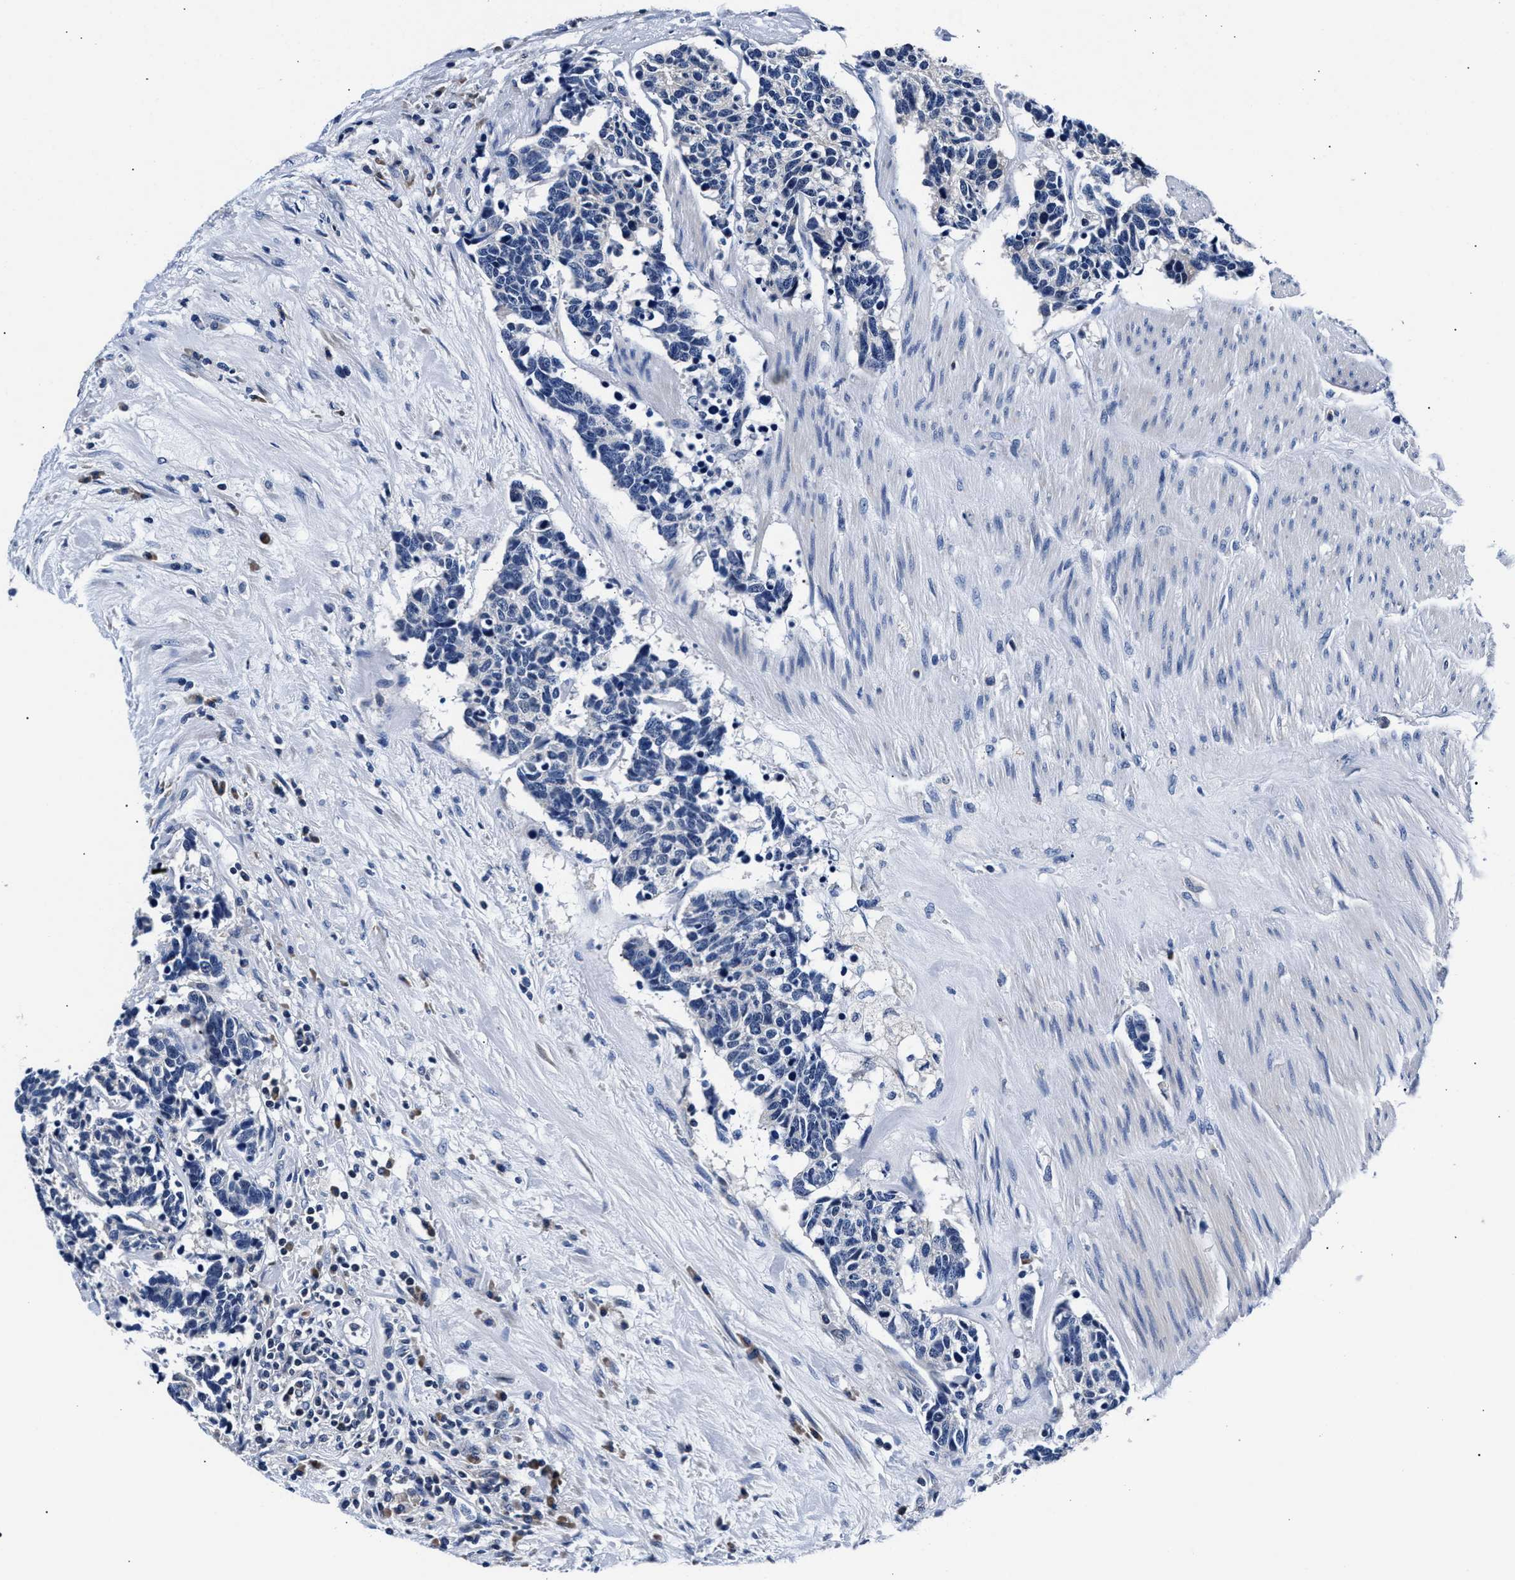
{"staining": {"intensity": "negative", "quantity": "none", "location": "none"}, "tissue": "carcinoid", "cell_type": "Tumor cells", "image_type": "cancer", "snomed": [{"axis": "morphology", "description": "Carcinoma, NOS"}, {"axis": "morphology", "description": "Carcinoid, malignant, NOS"}, {"axis": "topography", "description": "Urinary bladder"}], "caption": "Immunohistochemistry micrograph of neoplastic tissue: human carcinoma stained with DAB reveals no significant protein positivity in tumor cells. (DAB immunohistochemistry (IHC) with hematoxylin counter stain).", "gene": "PHF24", "patient": {"sex": "male", "age": 57}}